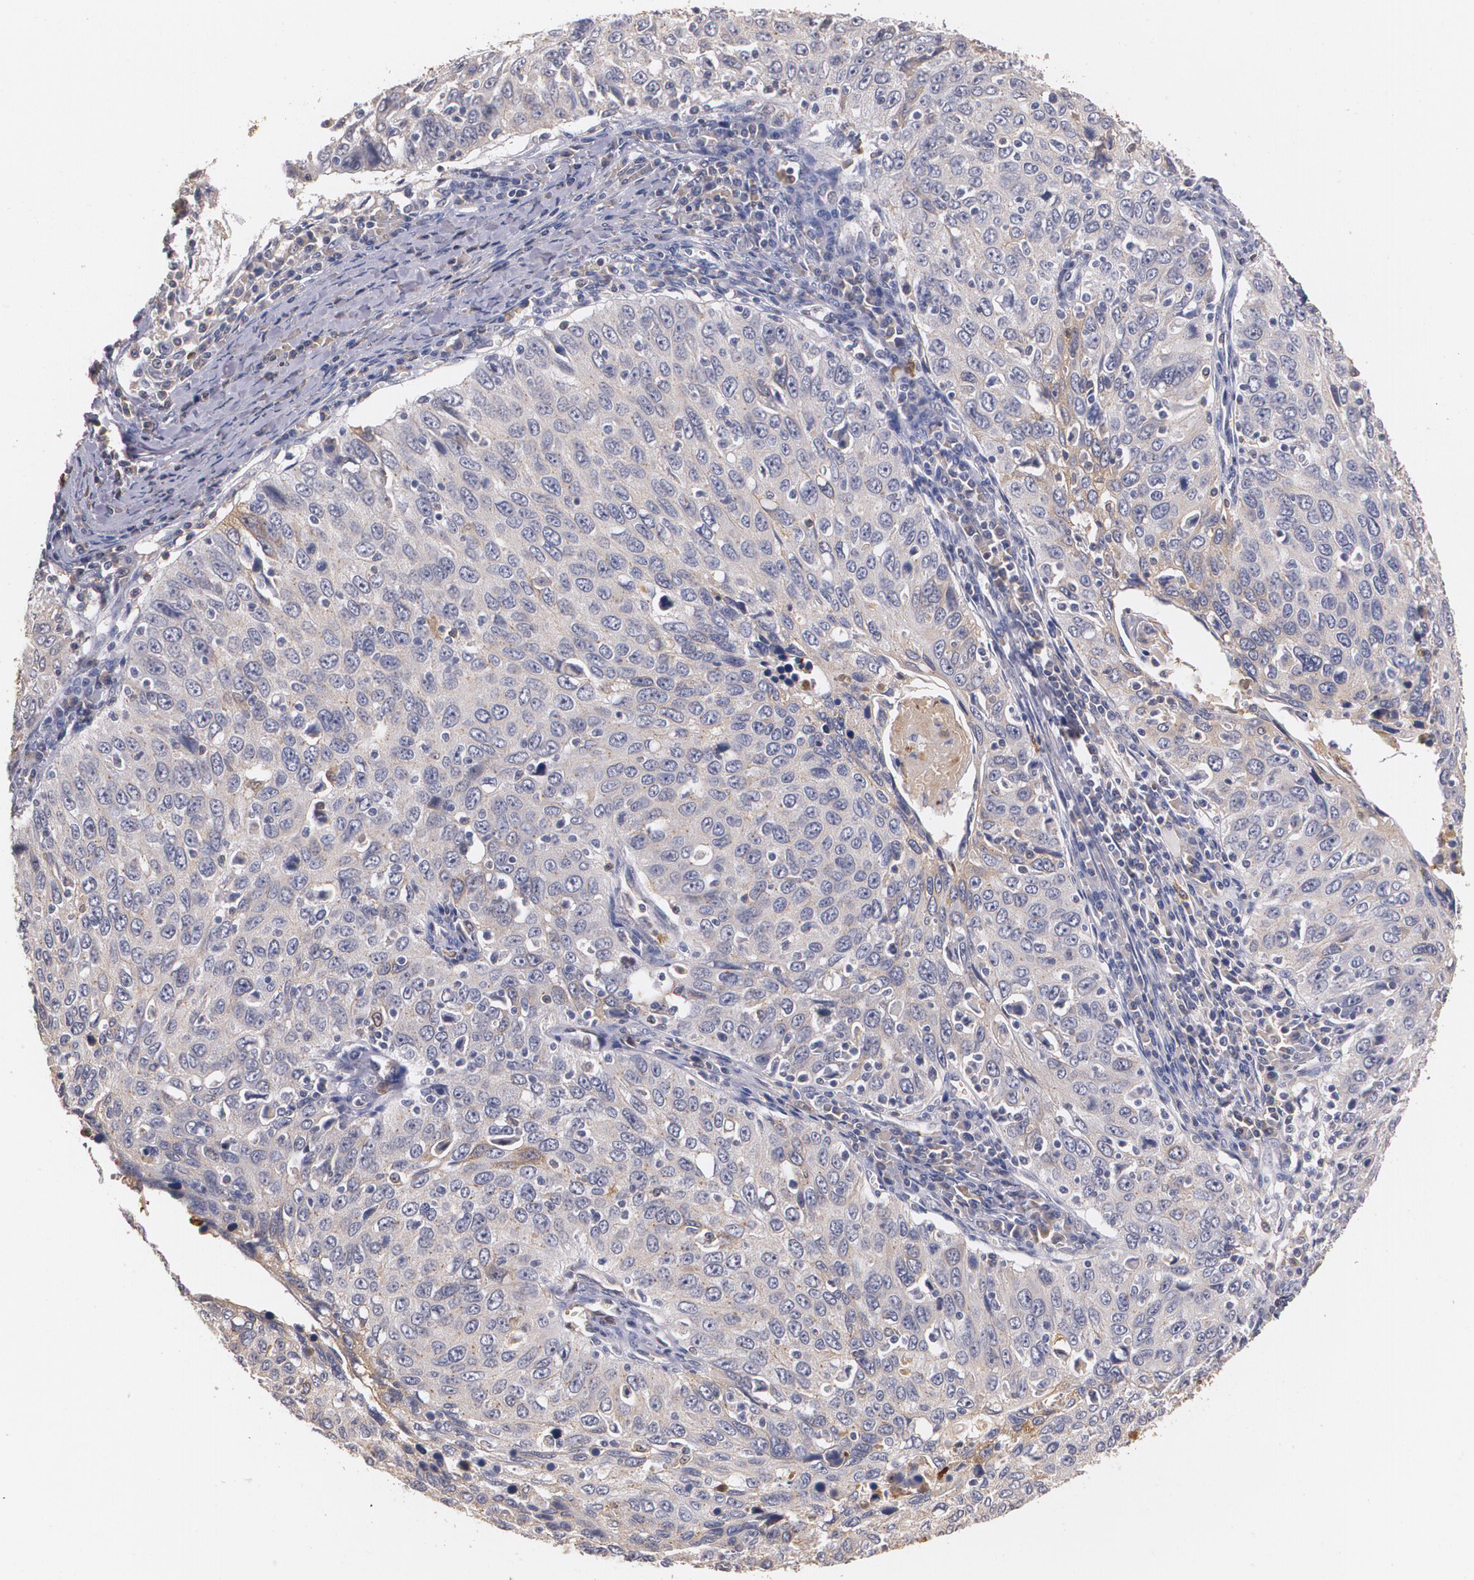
{"staining": {"intensity": "weak", "quantity": ">75%", "location": "cytoplasmic/membranous"}, "tissue": "cervical cancer", "cell_type": "Tumor cells", "image_type": "cancer", "snomed": [{"axis": "morphology", "description": "Squamous cell carcinoma, NOS"}, {"axis": "topography", "description": "Cervix"}], "caption": "Immunohistochemistry (IHC) histopathology image of cervical squamous cell carcinoma stained for a protein (brown), which shows low levels of weak cytoplasmic/membranous staining in approximately >75% of tumor cells.", "gene": "PTS", "patient": {"sex": "female", "age": 53}}